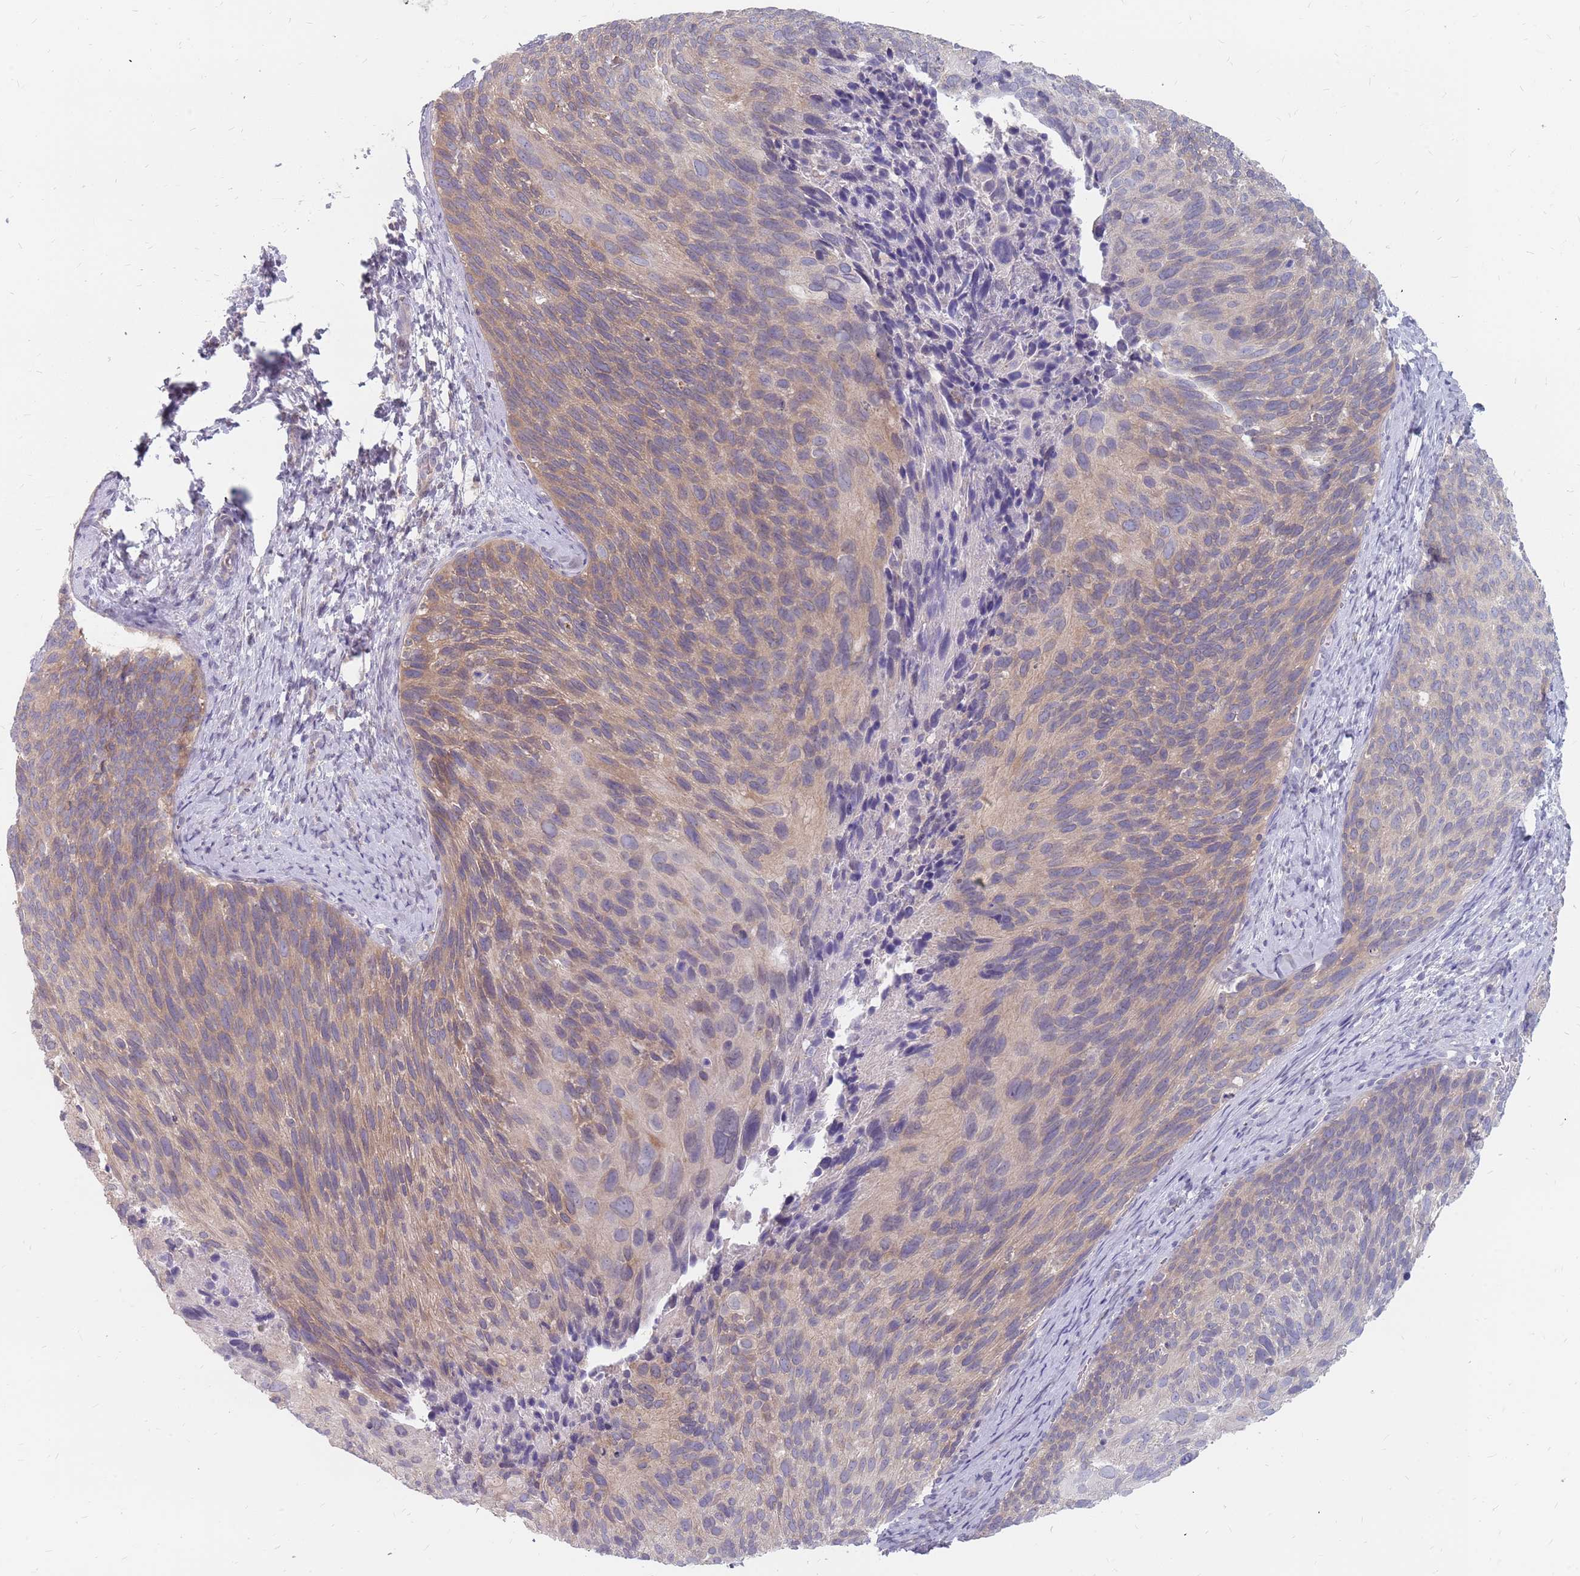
{"staining": {"intensity": "weak", "quantity": ">75%", "location": "cytoplasmic/membranous"}, "tissue": "cervical cancer", "cell_type": "Tumor cells", "image_type": "cancer", "snomed": [{"axis": "morphology", "description": "Squamous cell carcinoma, NOS"}, {"axis": "topography", "description": "Cervix"}], "caption": "Brown immunohistochemical staining in squamous cell carcinoma (cervical) reveals weak cytoplasmic/membranous positivity in approximately >75% of tumor cells.", "gene": "CMTR2", "patient": {"sex": "female", "age": 80}}